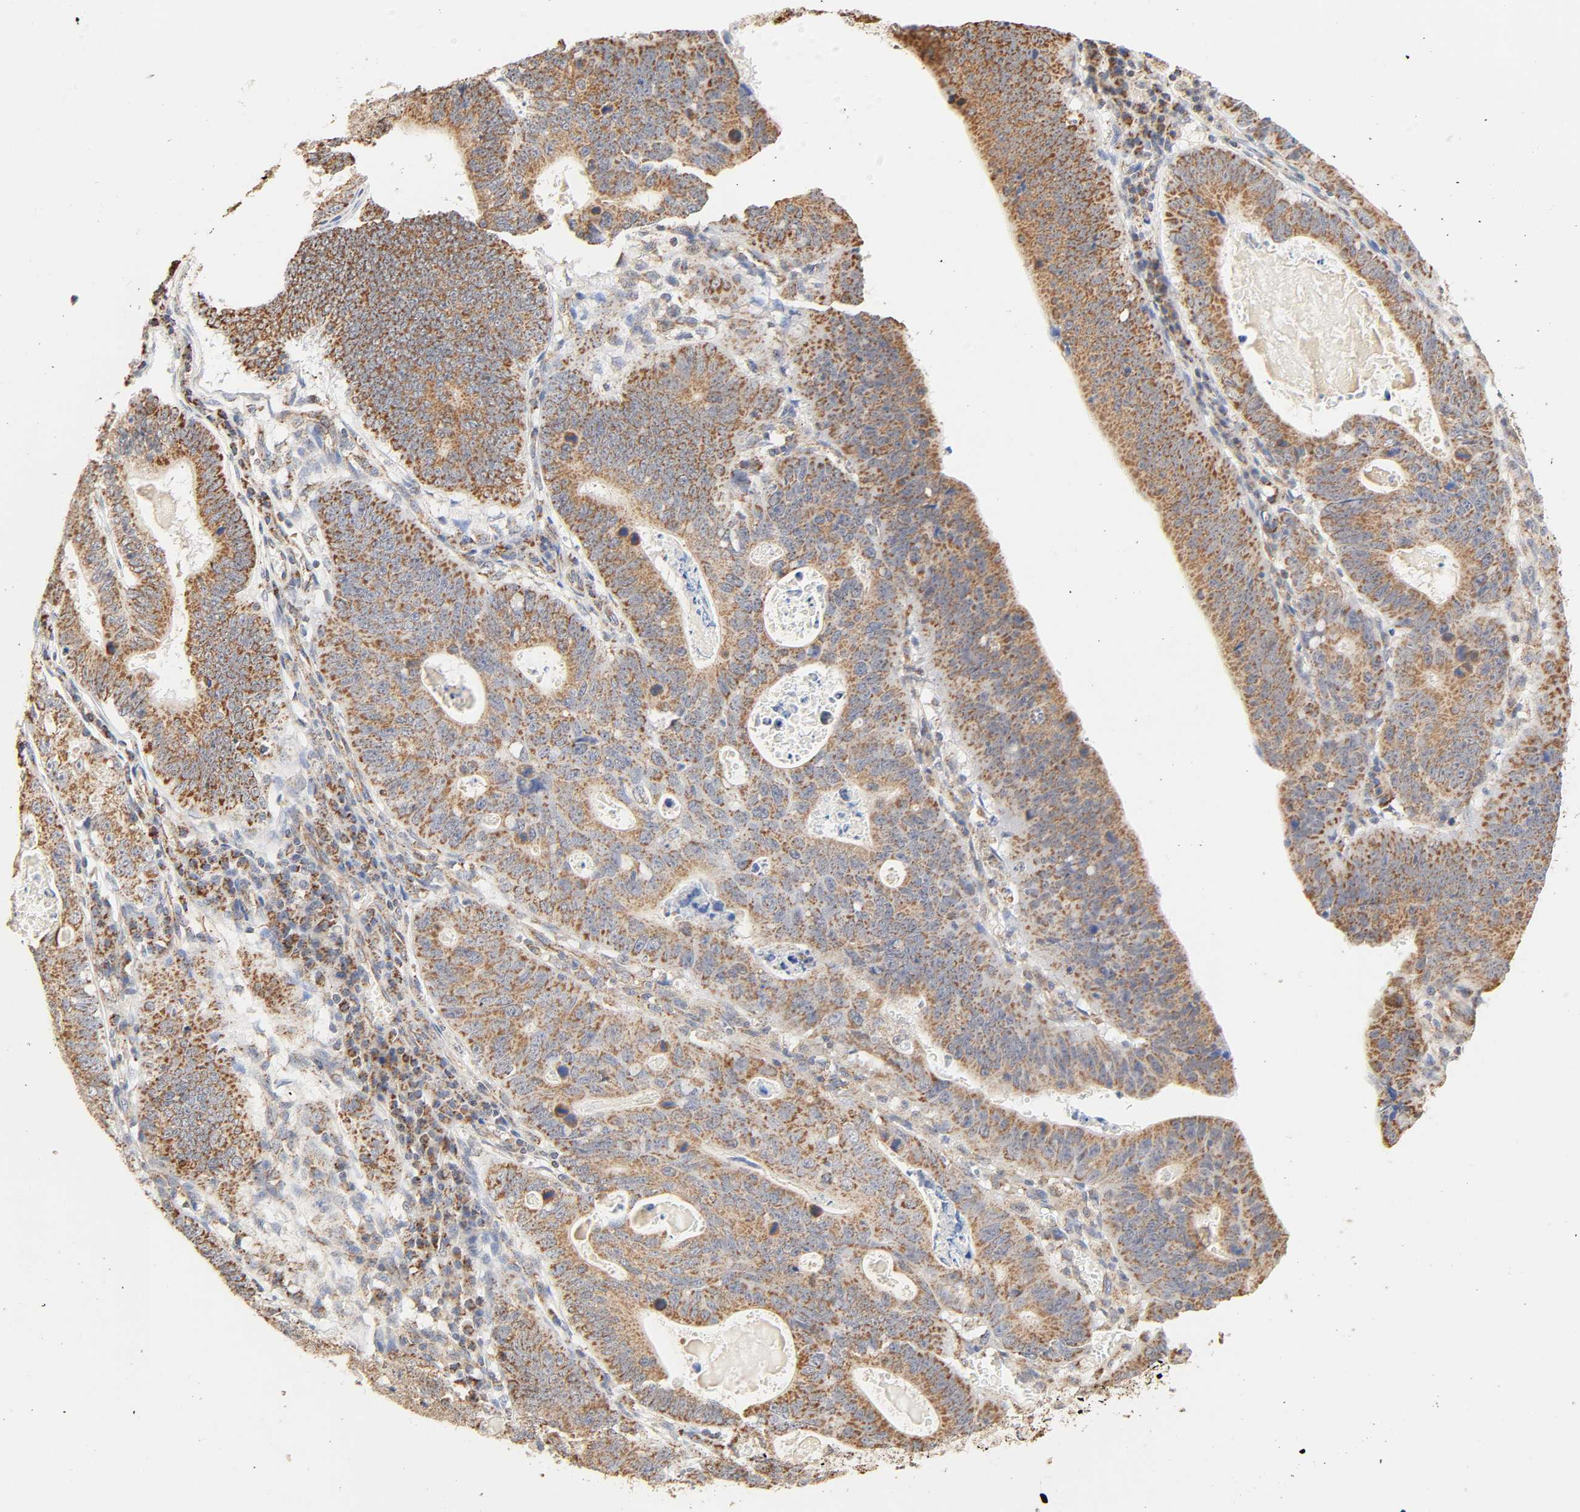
{"staining": {"intensity": "moderate", "quantity": ">75%", "location": "cytoplasmic/membranous"}, "tissue": "stomach cancer", "cell_type": "Tumor cells", "image_type": "cancer", "snomed": [{"axis": "morphology", "description": "Adenocarcinoma, NOS"}, {"axis": "topography", "description": "Stomach"}], "caption": "Brown immunohistochemical staining in stomach adenocarcinoma exhibits moderate cytoplasmic/membranous staining in about >75% of tumor cells. Ihc stains the protein in brown and the nuclei are stained blue.", "gene": "ZMAT5", "patient": {"sex": "male", "age": 59}}